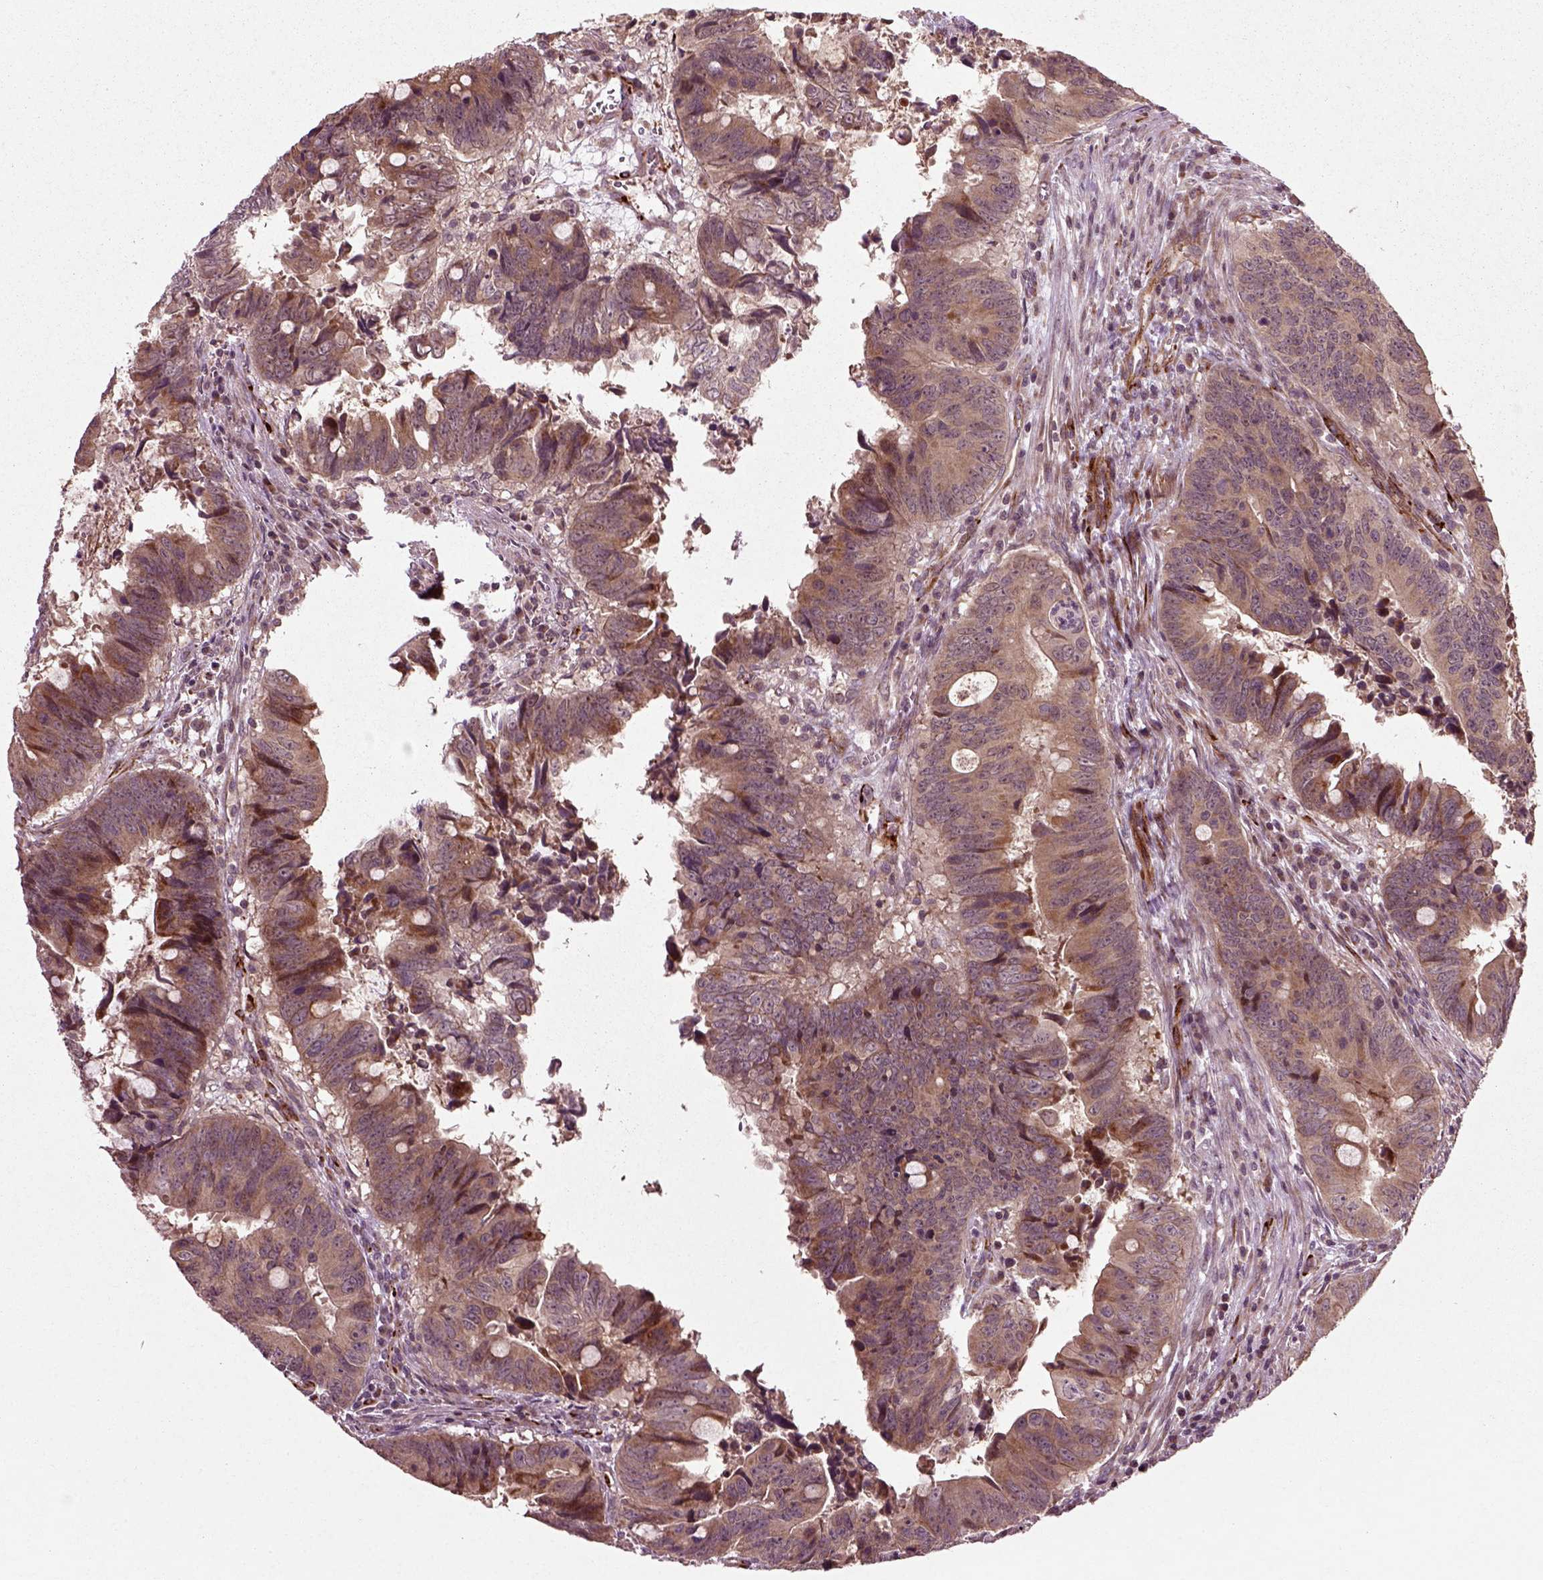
{"staining": {"intensity": "moderate", "quantity": ">75%", "location": "cytoplasmic/membranous"}, "tissue": "colorectal cancer", "cell_type": "Tumor cells", "image_type": "cancer", "snomed": [{"axis": "morphology", "description": "Adenocarcinoma, NOS"}, {"axis": "topography", "description": "Colon"}], "caption": "Colorectal cancer (adenocarcinoma) stained with a protein marker reveals moderate staining in tumor cells.", "gene": "PLCD3", "patient": {"sex": "female", "age": 82}}